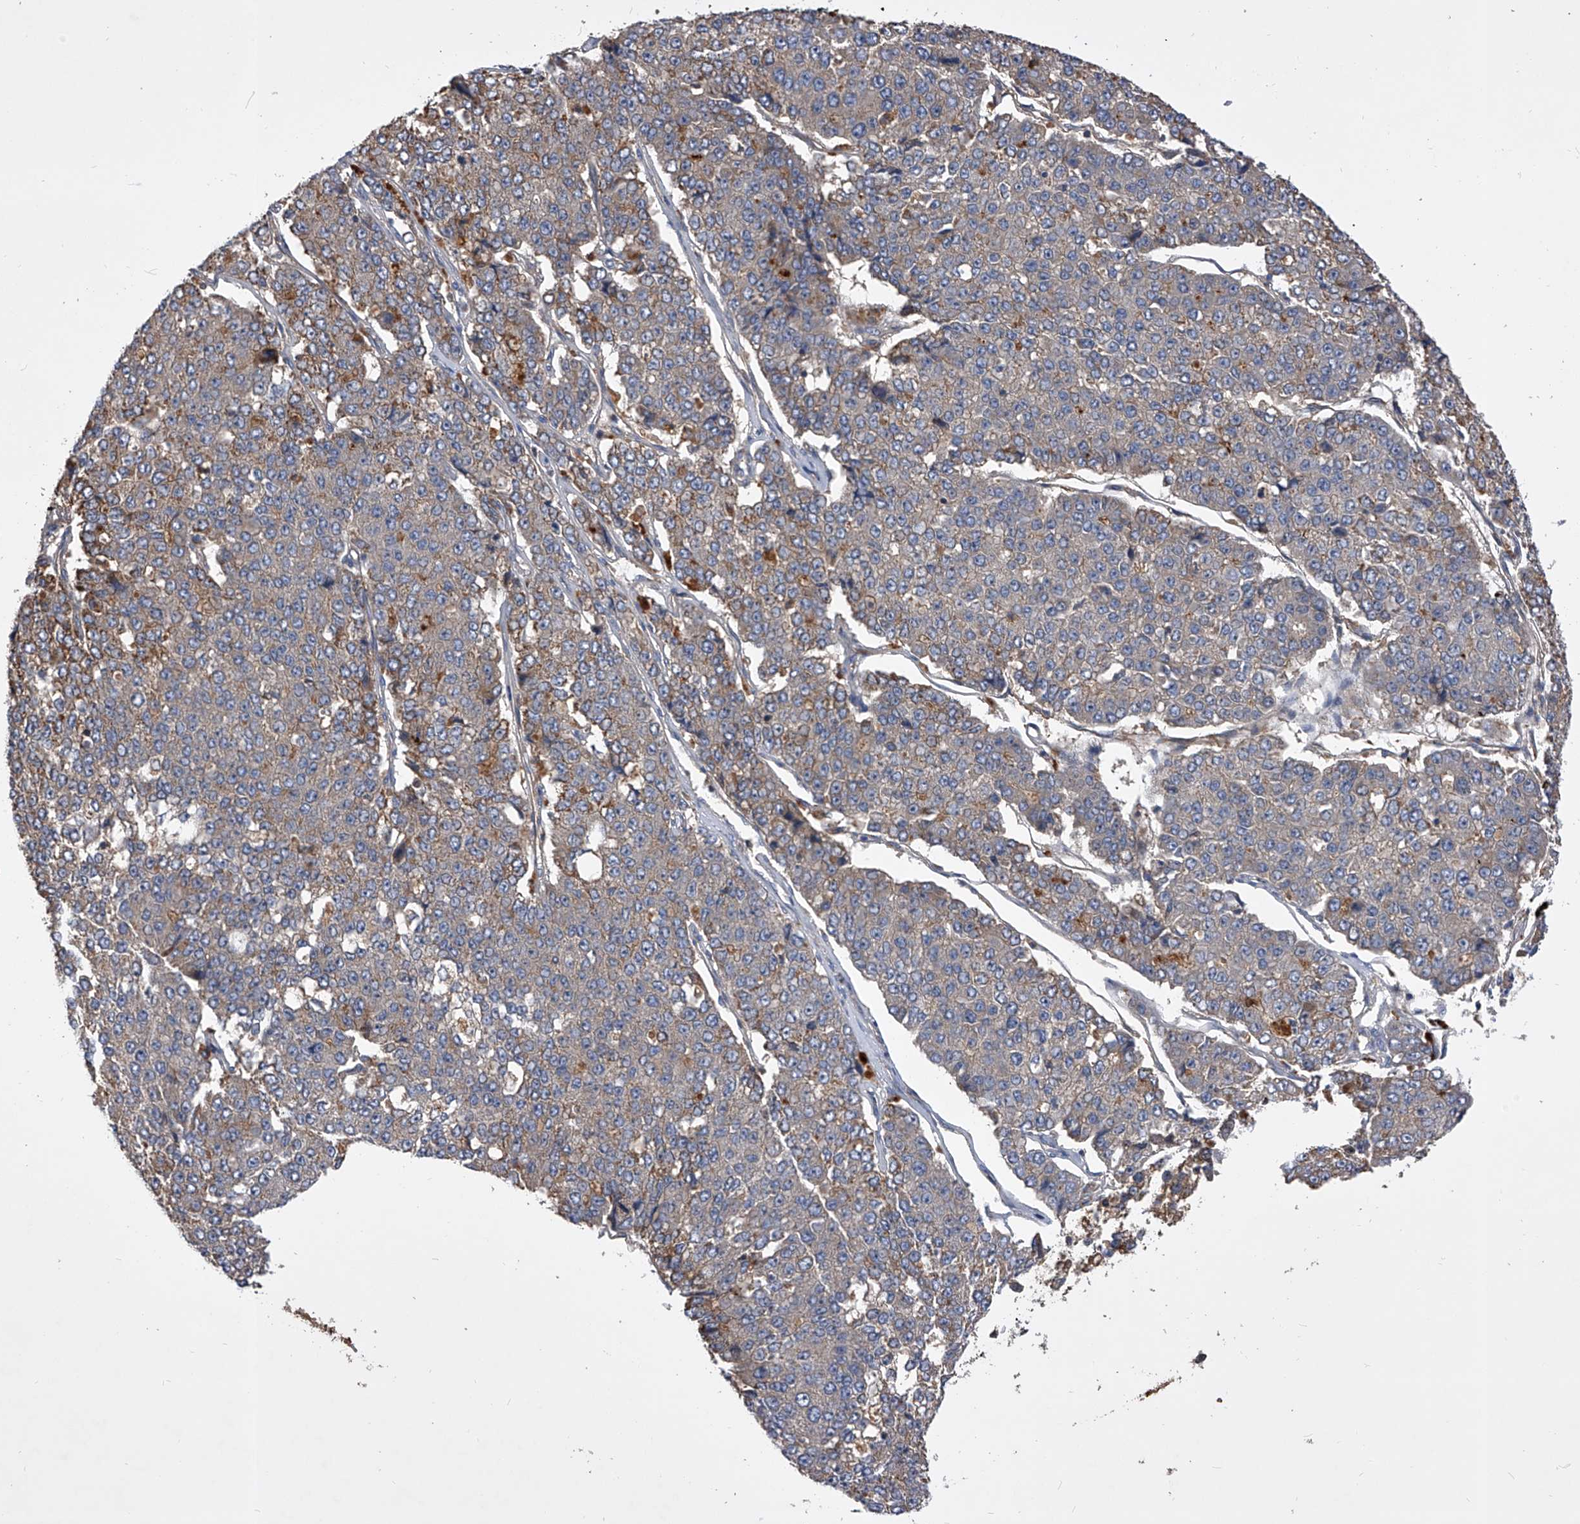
{"staining": {"intensity": "weak", "quantity": "25%-75%", "location": "cytoplasmic/membranous"}, "tissue": "pancreatic cancer", "cell_type": "Tumor cells", "image_type": "cancer", "snomed": [{"axis": "morphology", "description": "Adenocarcinoma, NOS"}, {"axis": "topography", "description": "Pancreas"}], "caption": "Immunohistochemistry image of human pancreatic cancer stained for a protein (brown), which shows low levels of weak cytoplasmic/membranous expression in approximately 25%-75% of tumor cells.", "gene": "CUL7", "patient": {"sex": "male", "age": 50}}